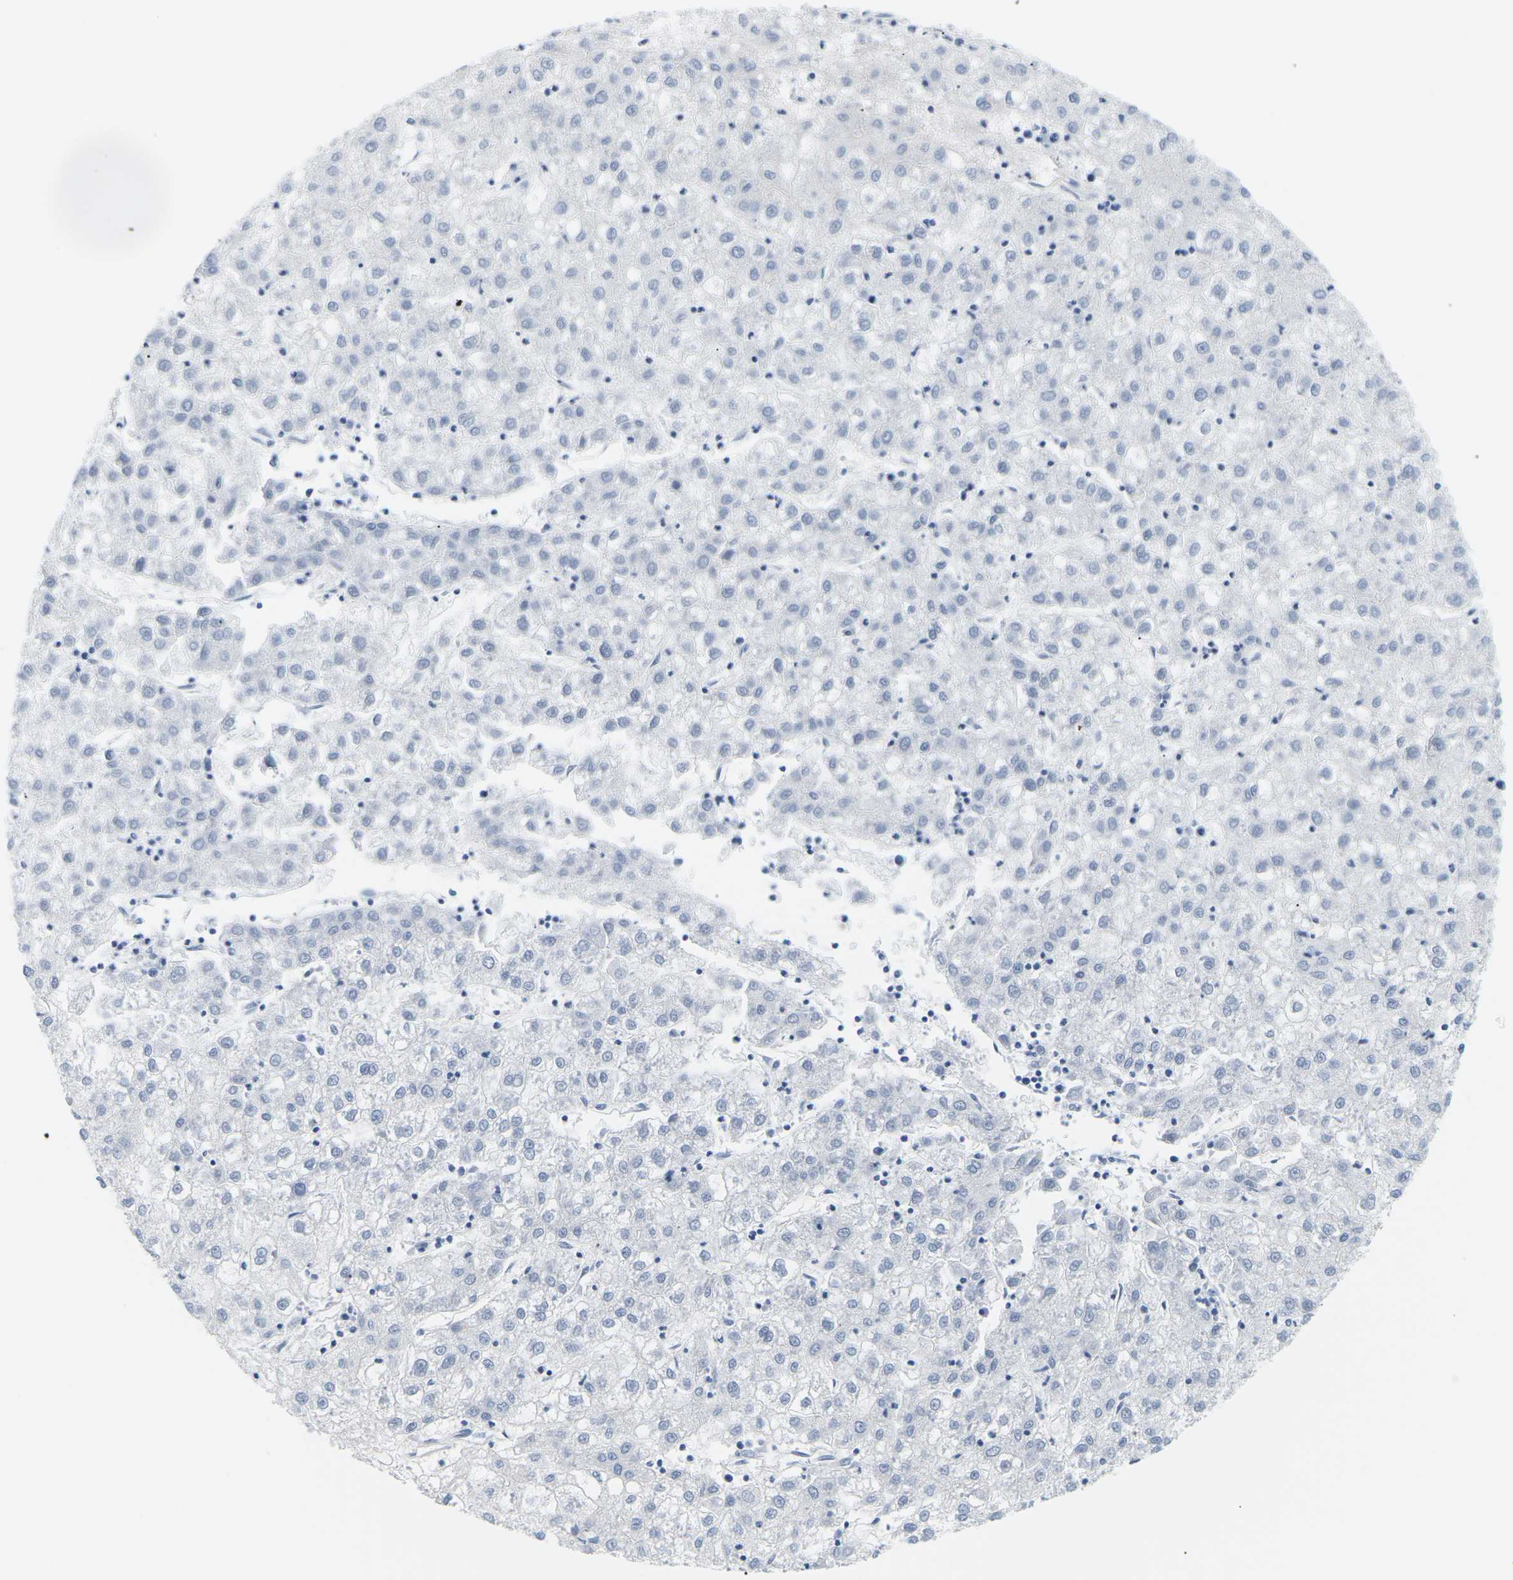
{"staining": {"intensity": "negative", "quantity": "none", "location": "none"}, "tissue": "liver cancer", "cell_type": "Tumor cells", "image_type": "cancer", "snomed": [{"axis": "morphology", "description": "Carcinoma, Hepatocellular, NOS"}, {"axis": "topography", "description": "Liver"}], "caption": "Human hepatocellular carcinoma (liver) stained for a protein using IHC displays no positivity in tumor cells.", "gene": "APOB", "patient": {"sex": "male", "age": 72}}